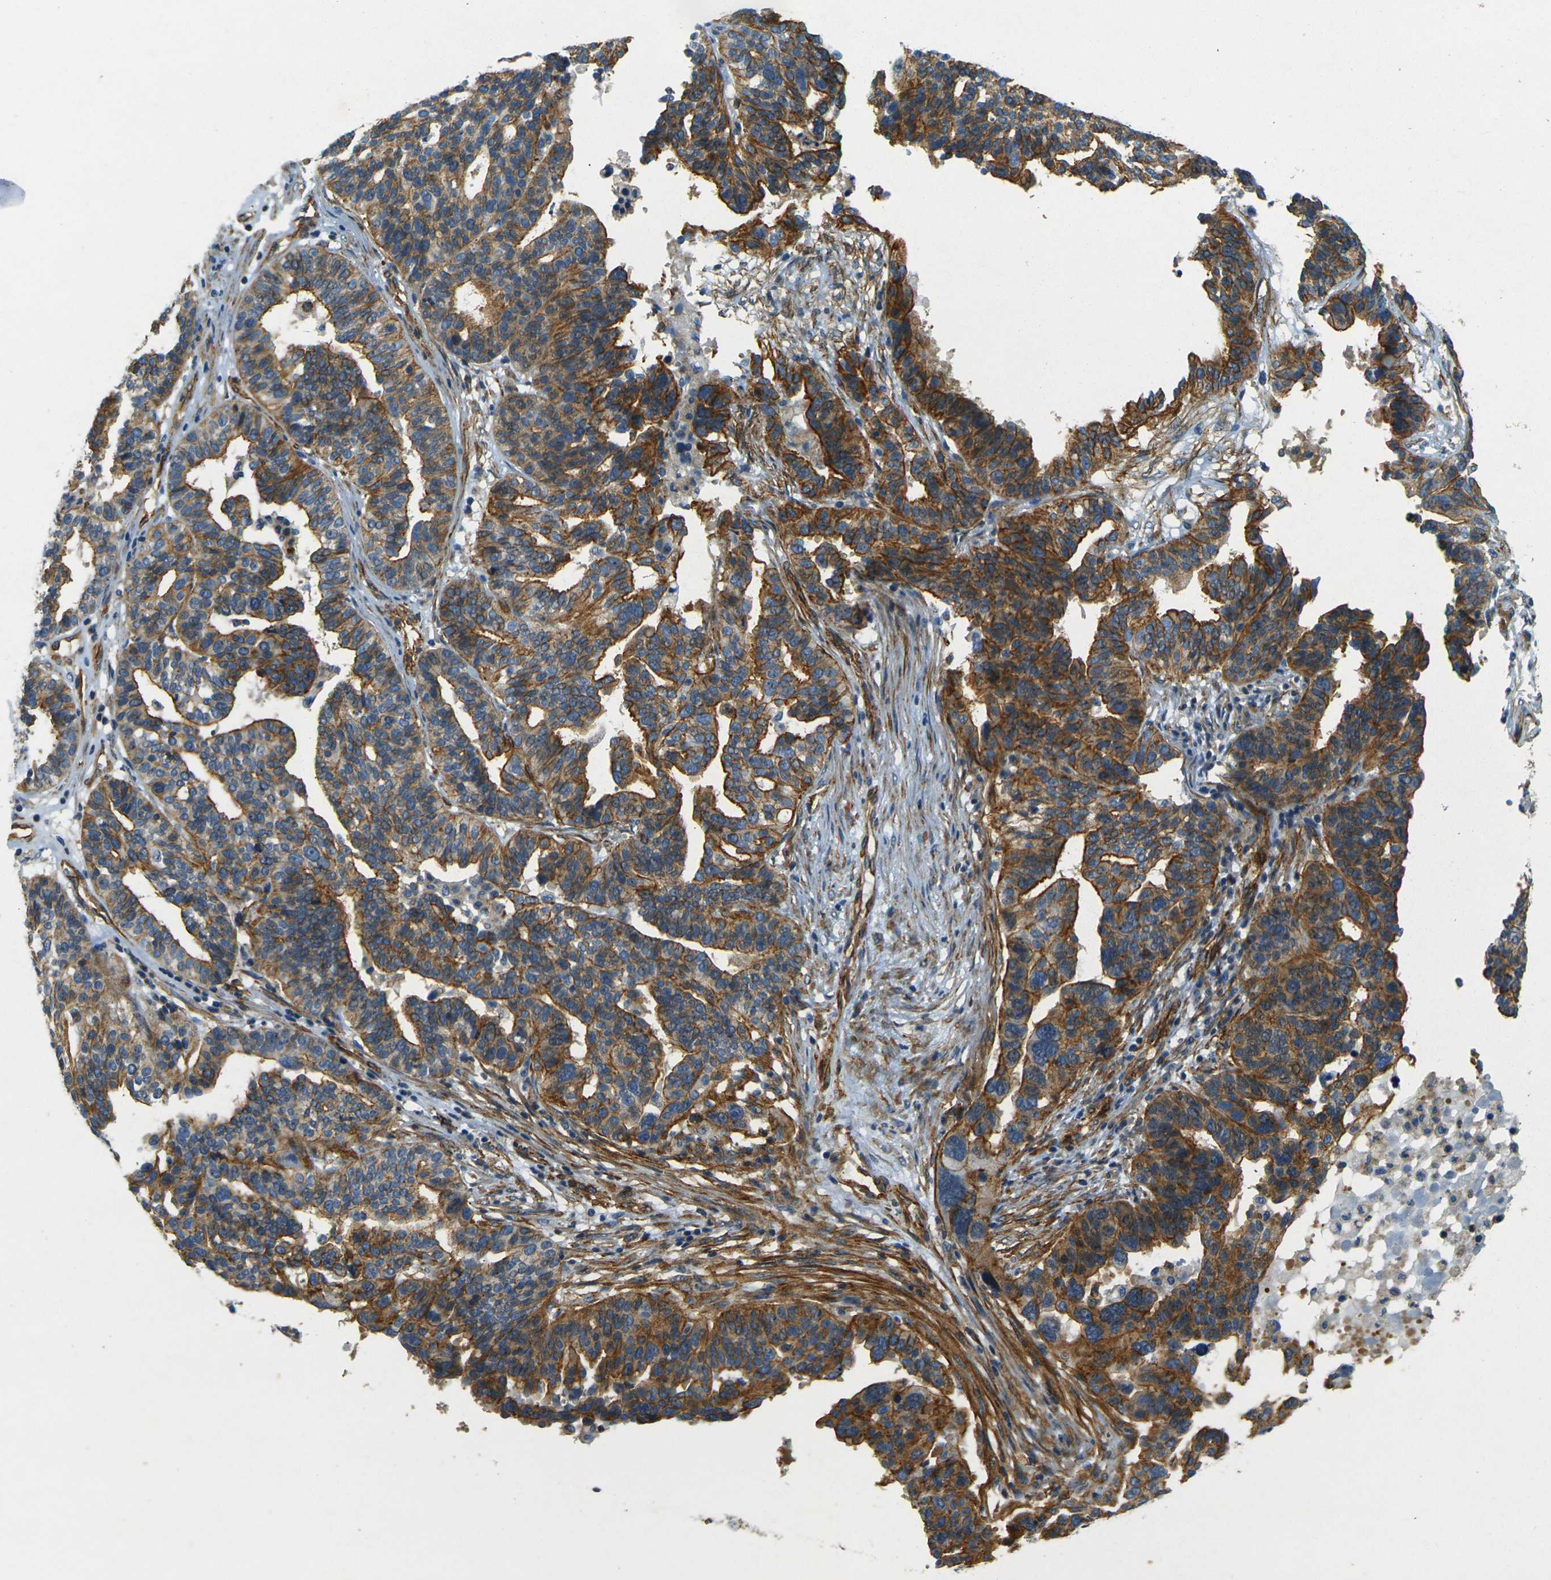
{"staining": {"intensity": "strong", "quantity": ">75%", "location": "cytoplasmic/membranous"}, "tissue": "ovarian cancer", "cell_type": "Tumor cells", "image_type": "cancer", "snomed": [{"axis": "morphology", "description": "Cystadenocarcinoma, serous, NOS"}, {"axis": "topography", "description": "Ovary"}], "caption": "DAB immunohistochemical staining of human serous cystadenocarcinoma (ovarian) shows strong cytoplasmic/membranous protein positivity in approximately >75% of tumor cells.", "gene": "EPHA7", "patient": {"sex": "female", "age": 59}}